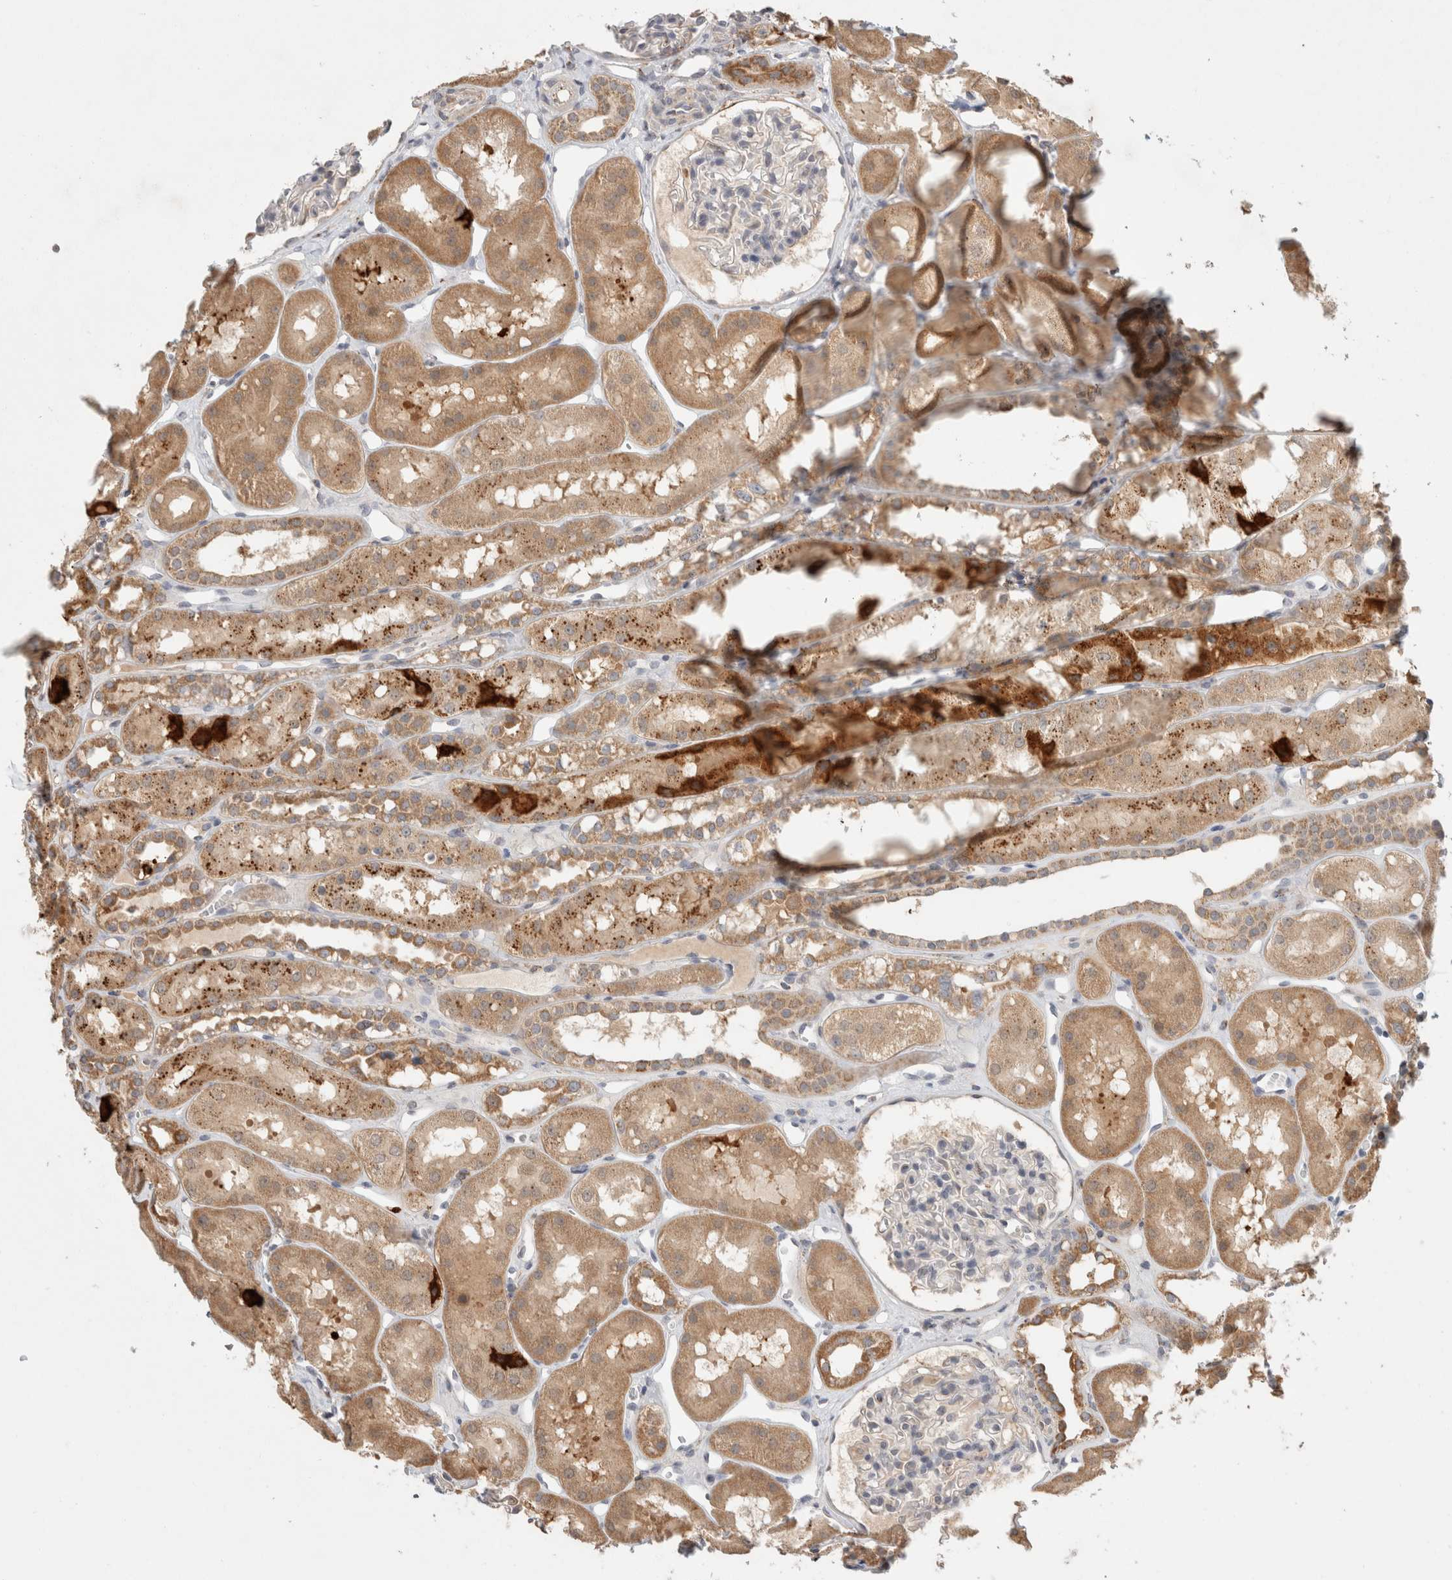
{"staining": {"intensity": "negative", "quantity": "none", "location": "none"}, "tissue": "kidney", "cell_type": "Cells in glomeruli", "image_type": "normal", "snomed": [{"axis": "morphology", "description": "Normal tissue, NOS"}, {"axis": "topography", "description": "Kidney"}], "caption": "Micrograph shows no protein positivity in cells in glomeruli of benign kidney.", "gene": "HROB", "patient": {"sex": "male", "age": 16}}